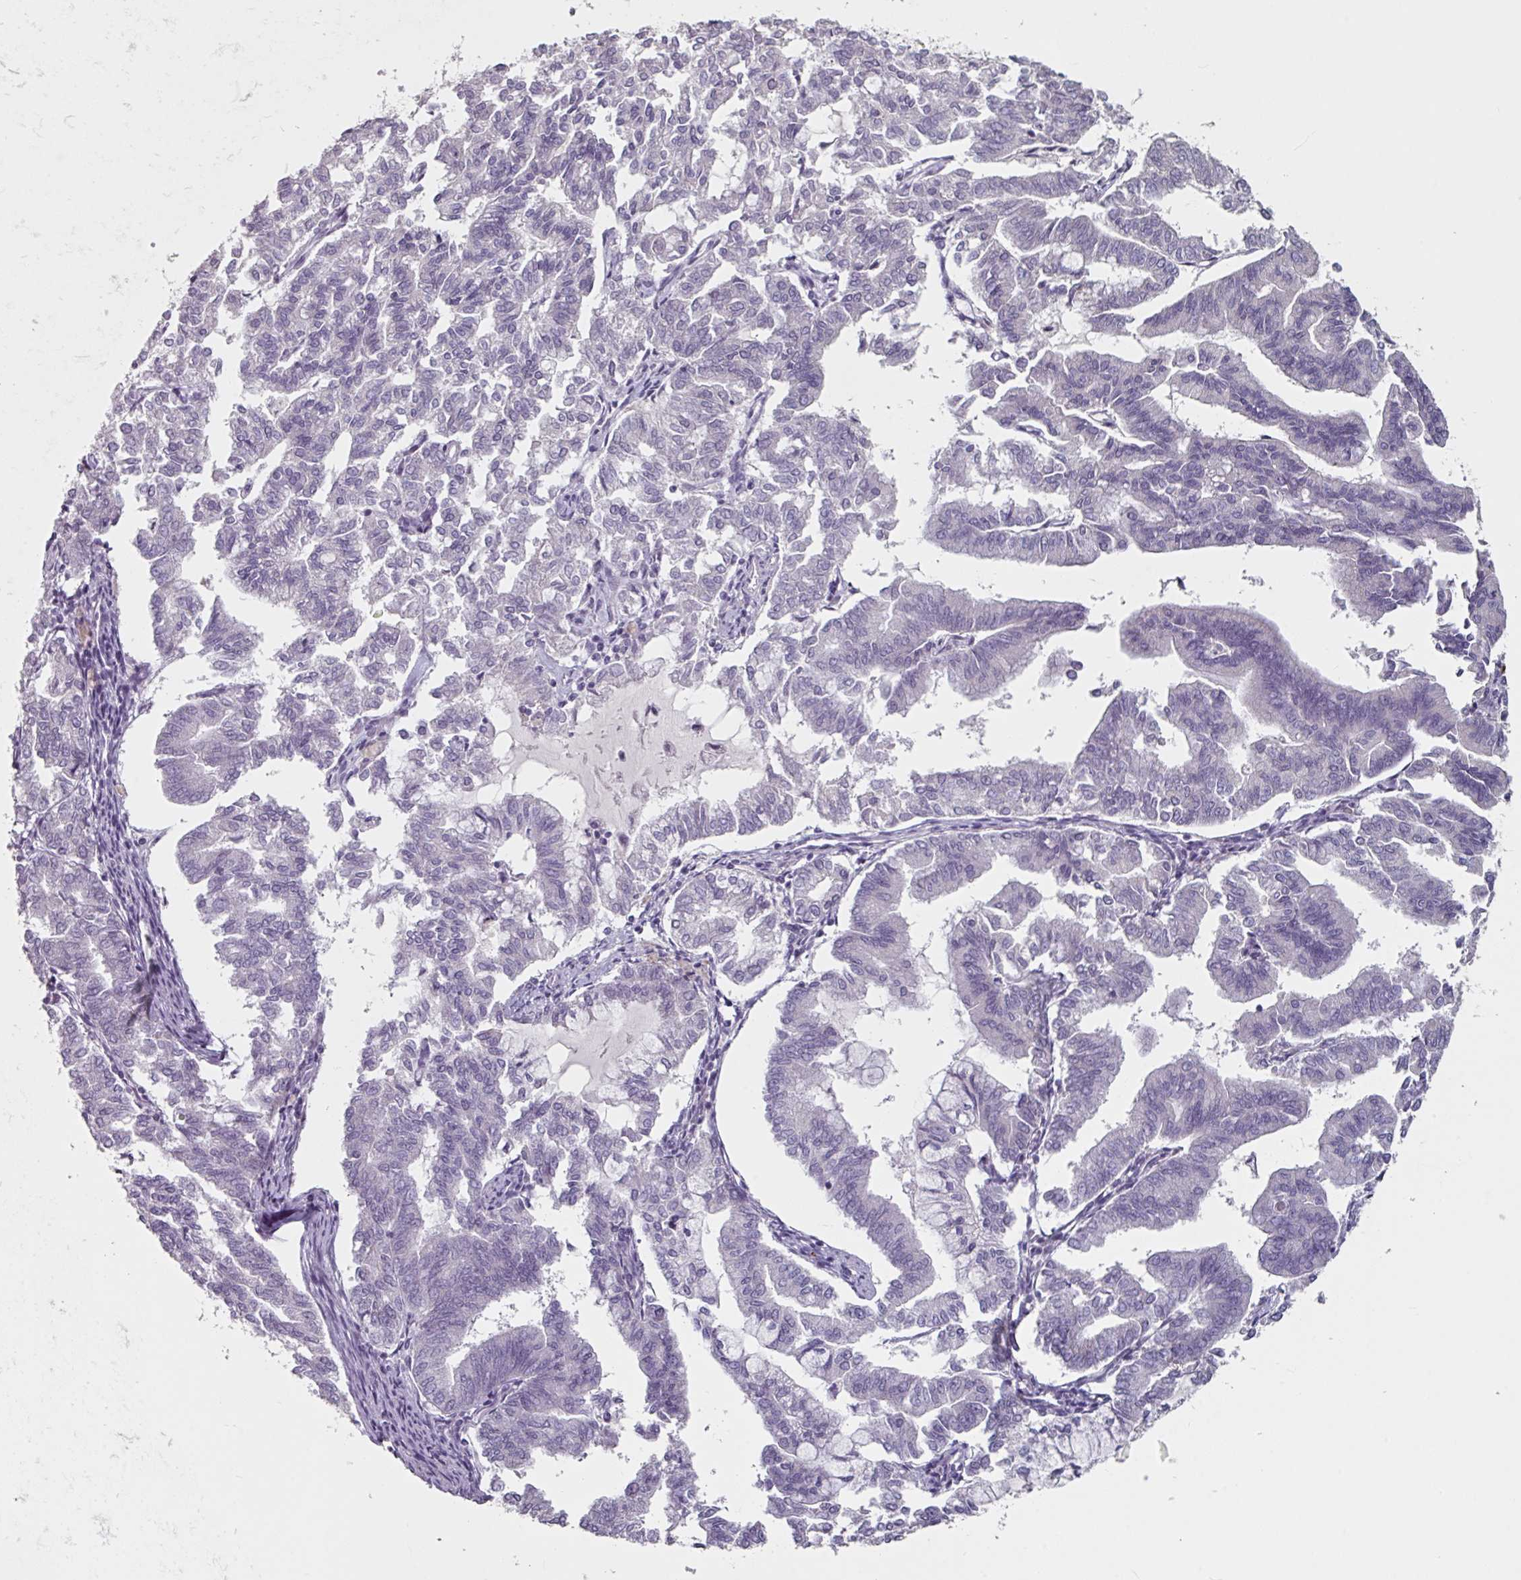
{"staining": {"intensity": "negative", "quantity": "none", "location": "none"}, "tissue": "endometrial cancer", "cell_type": "Tumor cells", "image_type": "cancer", "snomed": [{"axis": "morphology", "description": "Adenocarcinoma, NOS"}, {"axis": "topography", "description": "Endometrium"}], "caption": "Immunohistochemistry (IHC) photomicrograph of endometrial cancer (adenocarcinoma) stained for a protein (brown), which exhibits no positivity in tumor cells.", "gene": "ELK1", "patient": {"sex": "female", "age": 79}}